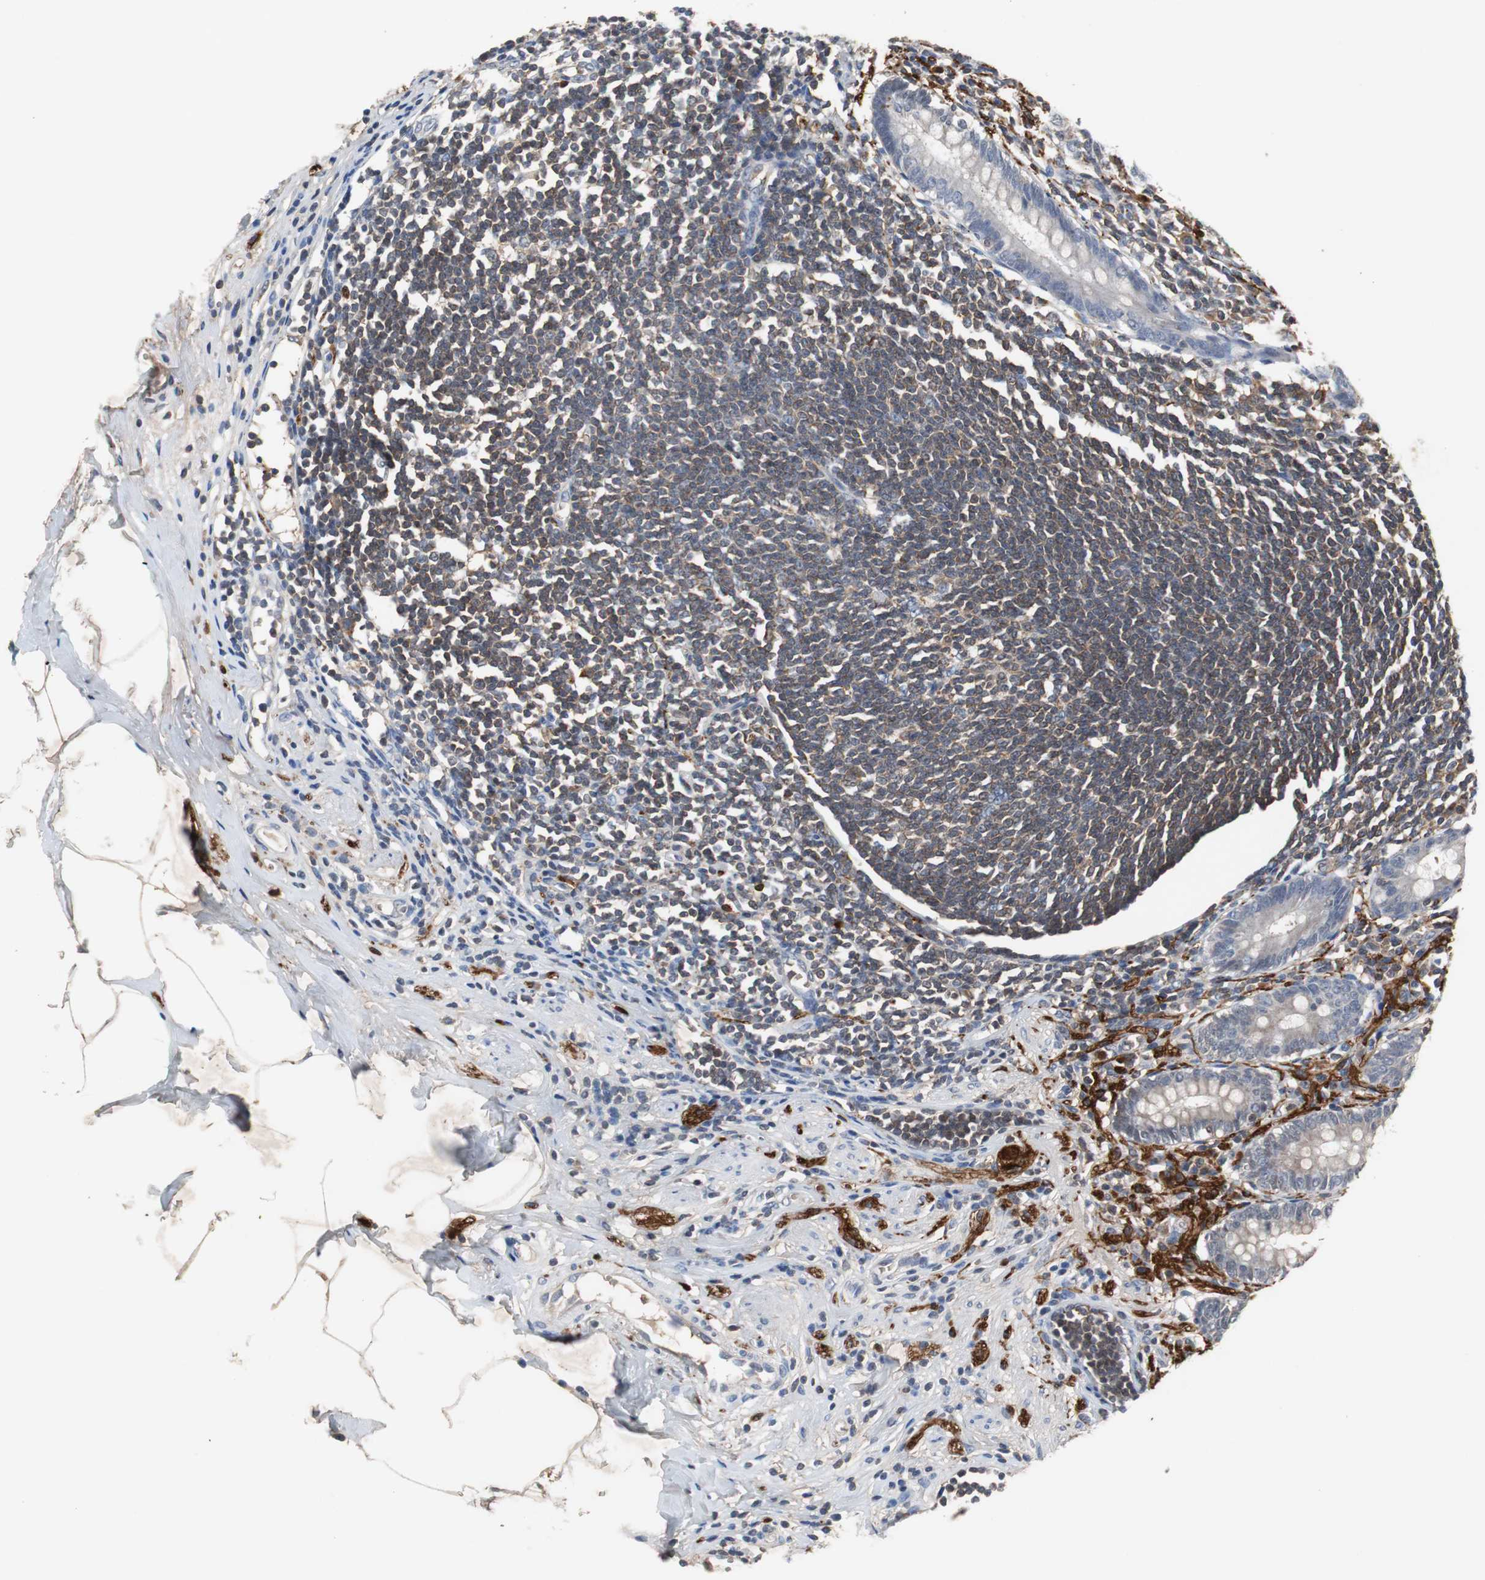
{"staining": {"intensity": "negative", "quantity": "none", "location": "none"}, "tissue": "appendix", "cell_type": "Glandular cells", "image_type": "normal", "snomed": [{"axis": "morphology", "description": "Normal tissue, NOS"}, {"axis": "topography", "description": "Appendix"}], "caption": "Histopathology image shows no significant protein expression in glandular cells of unremarkable appendix.", "gene": "CALB2", "patient": {"sex": "female", "age": 50}}